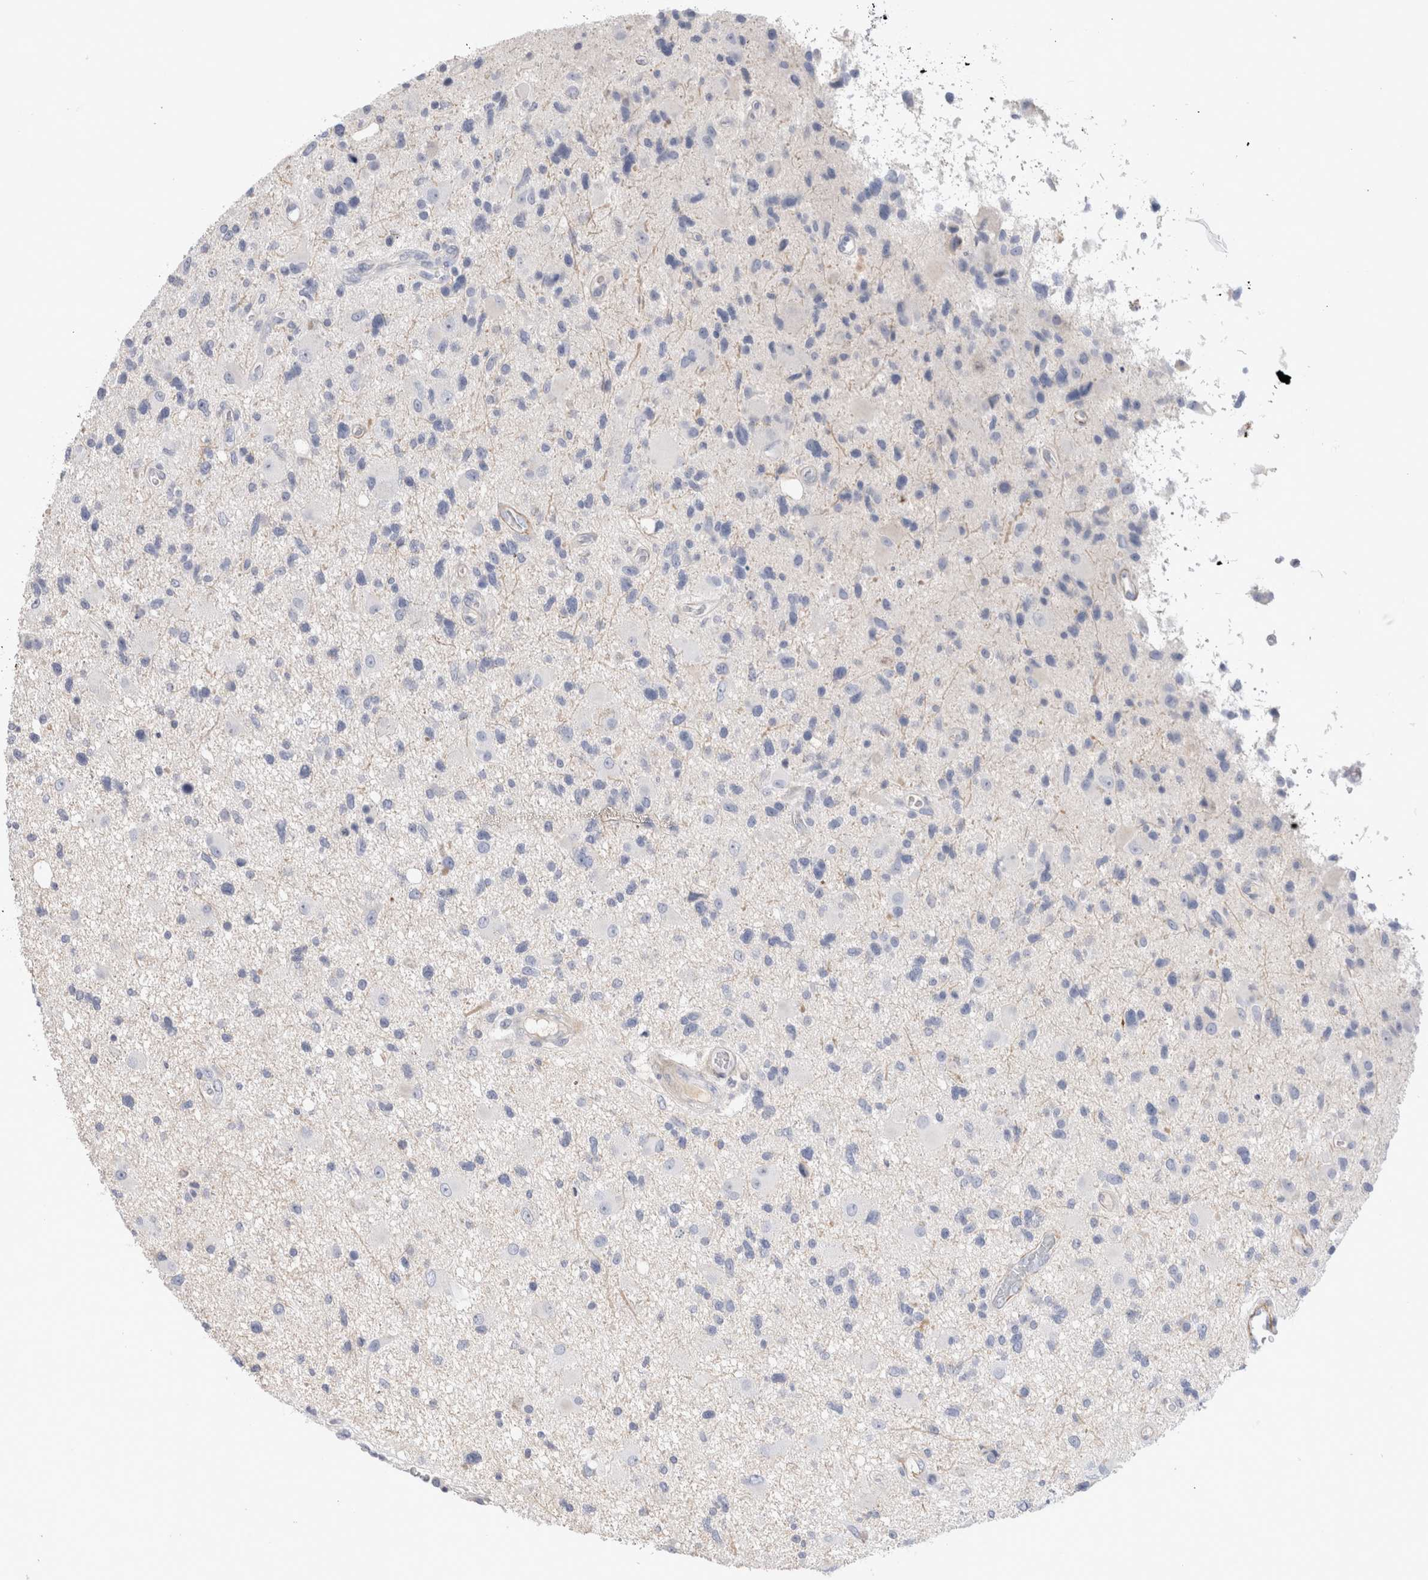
{"staining": {"intensity": "negative", "quantity": "none", "location": "none"}, "tissue": "glioma", "cell_type": "Tumor cells", "image_type": "cancer", "snomed": [{"axis": "morphology", "description": "Glioma, malignant, High grade"}, {"axis": "topography", "description": "Brain"}], "caption": "This is a histopathology image of immunohistochemistry (IHC) staining of malignant high-grade glioma, which shows no staining in tumor cells. (Stains: DAB (3,3'-diaminobenzidine) immunohistochemistry (IHC) with hematoxylin counter stain, Microscopy: brightfield microscopy at high magnification).", "gene": "ECHDC2", "patient": {"sex": "male", "age": 33}}